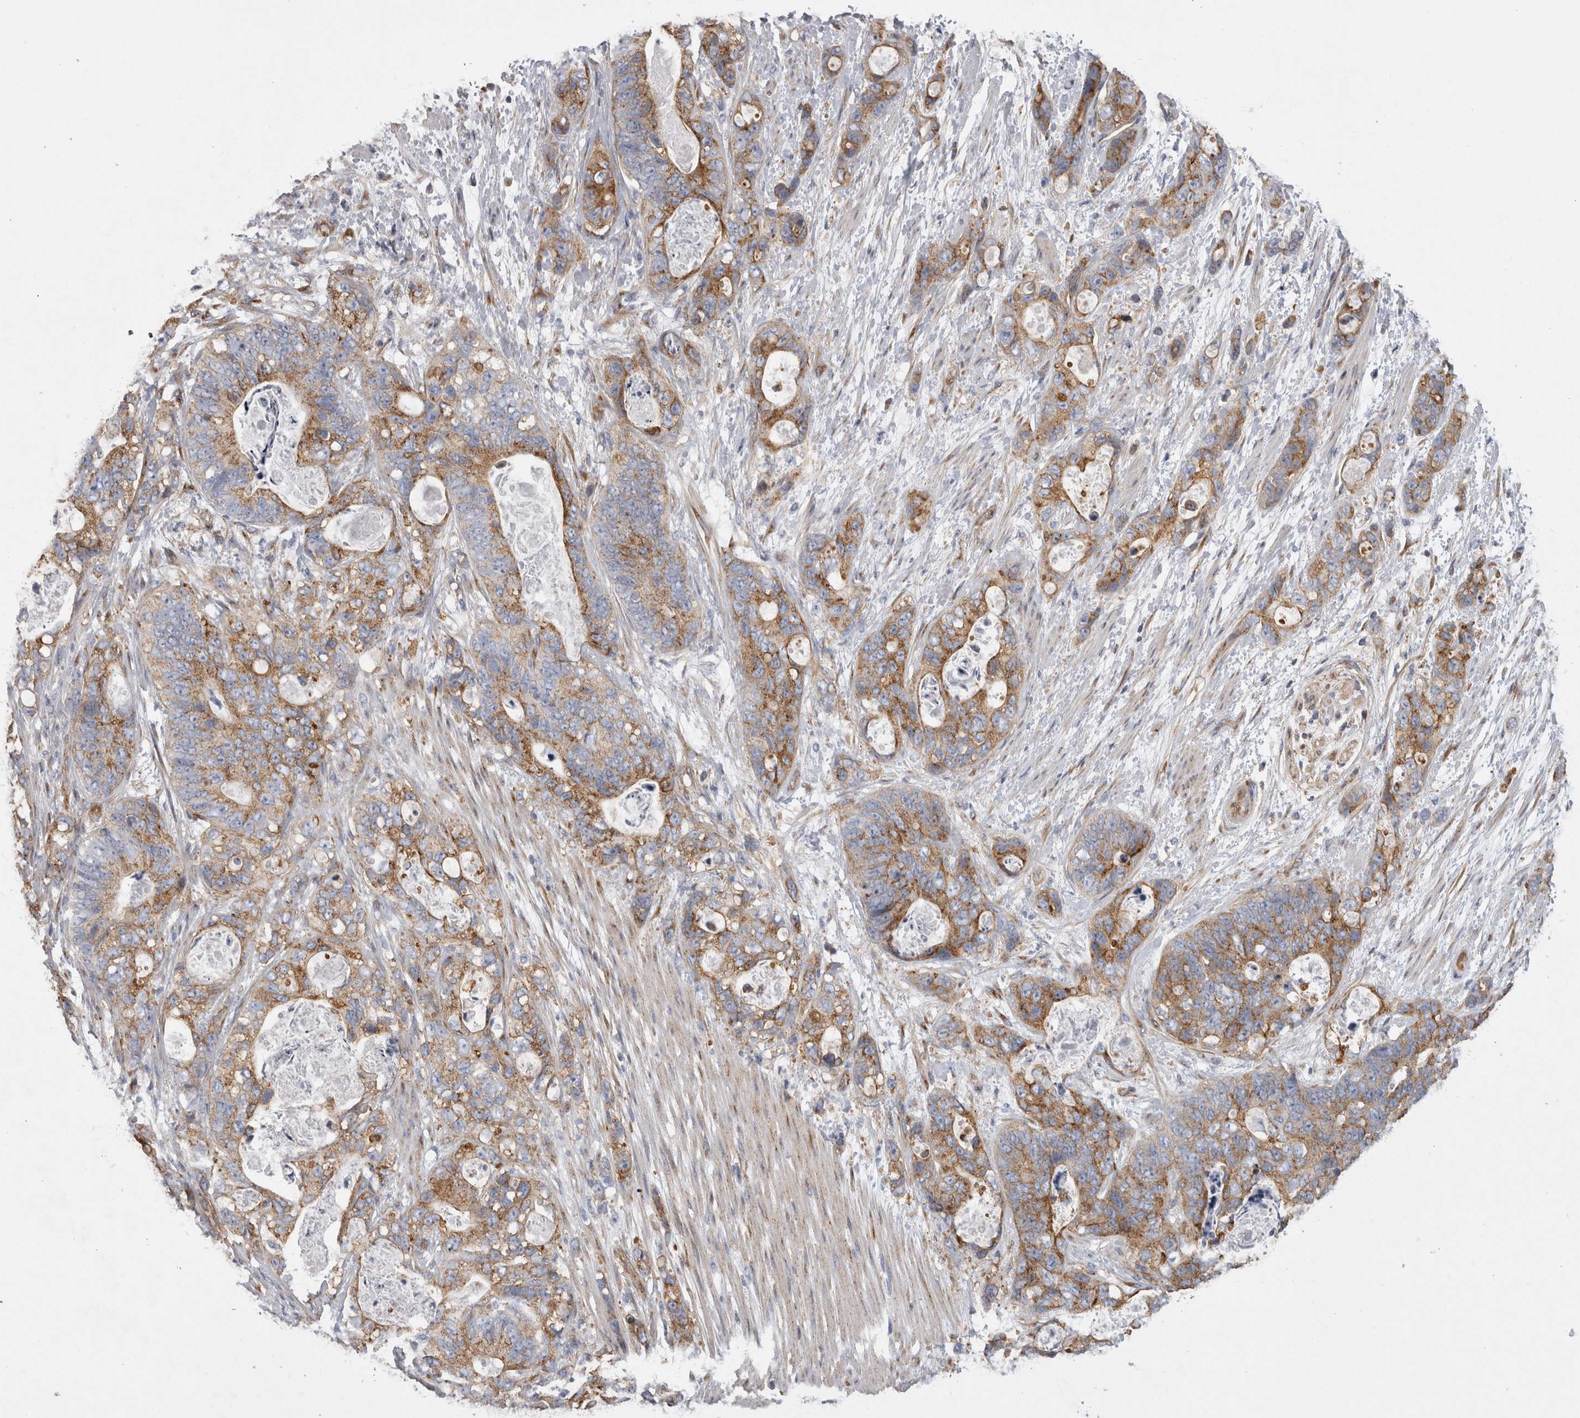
{"staining": {"intensity": "moderate", "quantity": ">75%", "location": "cytoplasmic/membranous"}, "tissue": "stomach cancer", "cell_type": "Tumor cells", "image_type": "cancer", "snomed": [{"axis": "morphology", "description": "Normal tissue, NOS"}, {"axis": "morphology", "description": "Adenocarcinoma, NOS"}, {"axis": "topography", "description": "Stomach"}], "caption": "The micrograph demonstrates staining of adenocarcinoma (stomach), revealing moderate cytoplasmic/membranous protein staining (brown color) within tumor cells. The staining is performed using DAB brown chromogen to label protein expression. The nuclei are counter-stained blue using hematoxylin.", "gene": "ATXN3", "patient": {"sex": "female", "age": 89}}